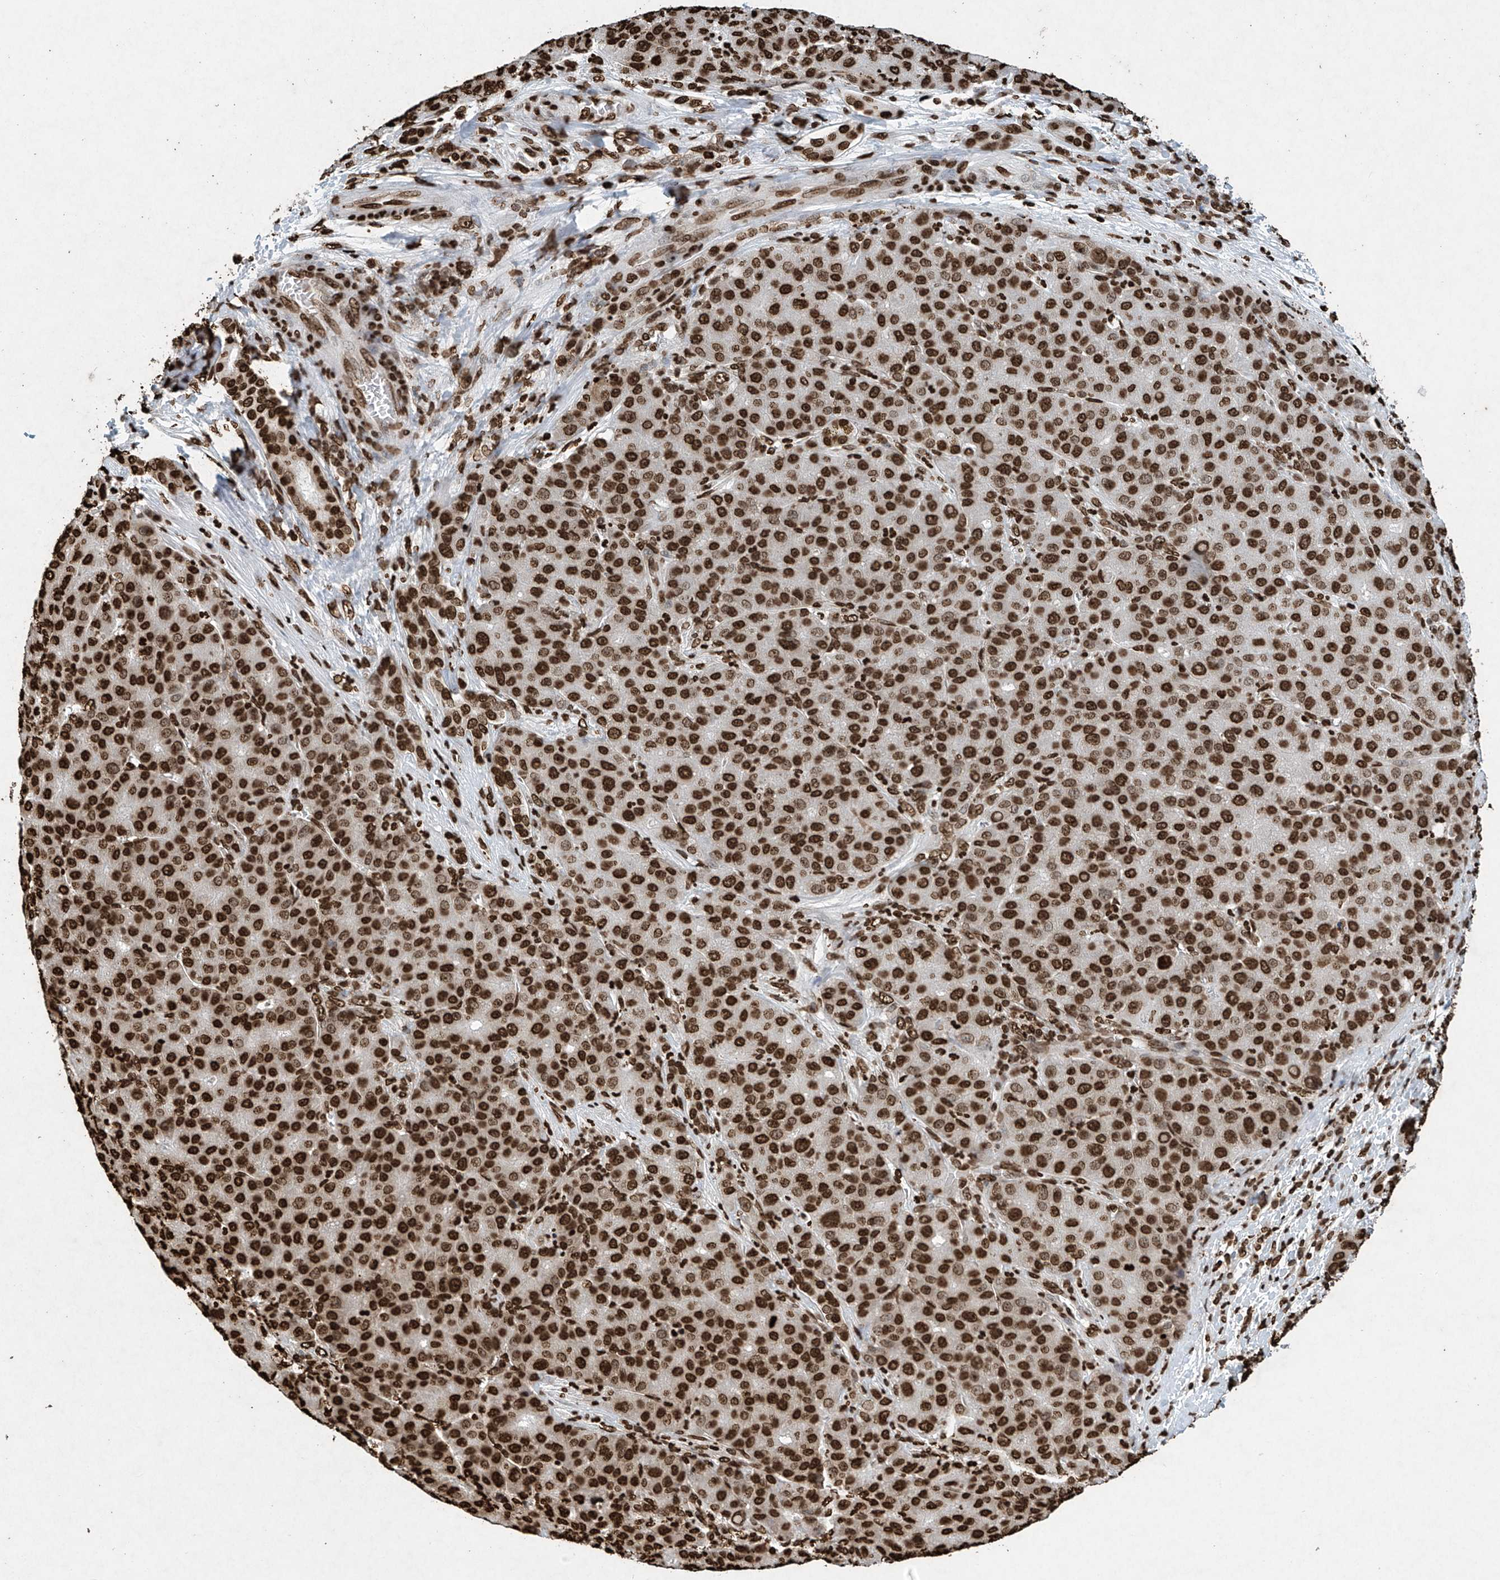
{"staining": {"intensity": "strong", "quantity": ">75%", "location": "nuclear"}, "tissue": "liver cancer", "cell_type": "Tumor cells", "image_type": "cancer", "snomed": [{"axis": "morphology", "description": "Carcinoma, Hepatocellular, NOS"}, {"axis": "topography", "description": "Liver"}], "caption": "The image displays immunohistochemical staining of liver hepatocellular carcinoma. There is strong nuclear expression is seen in approximately >75% of tumor cells. The protein of interest is shown in brown color, while the nuclei are stained blue.", "gene": "H3-3A", "patient": {"sex": "male", "age": 65}}